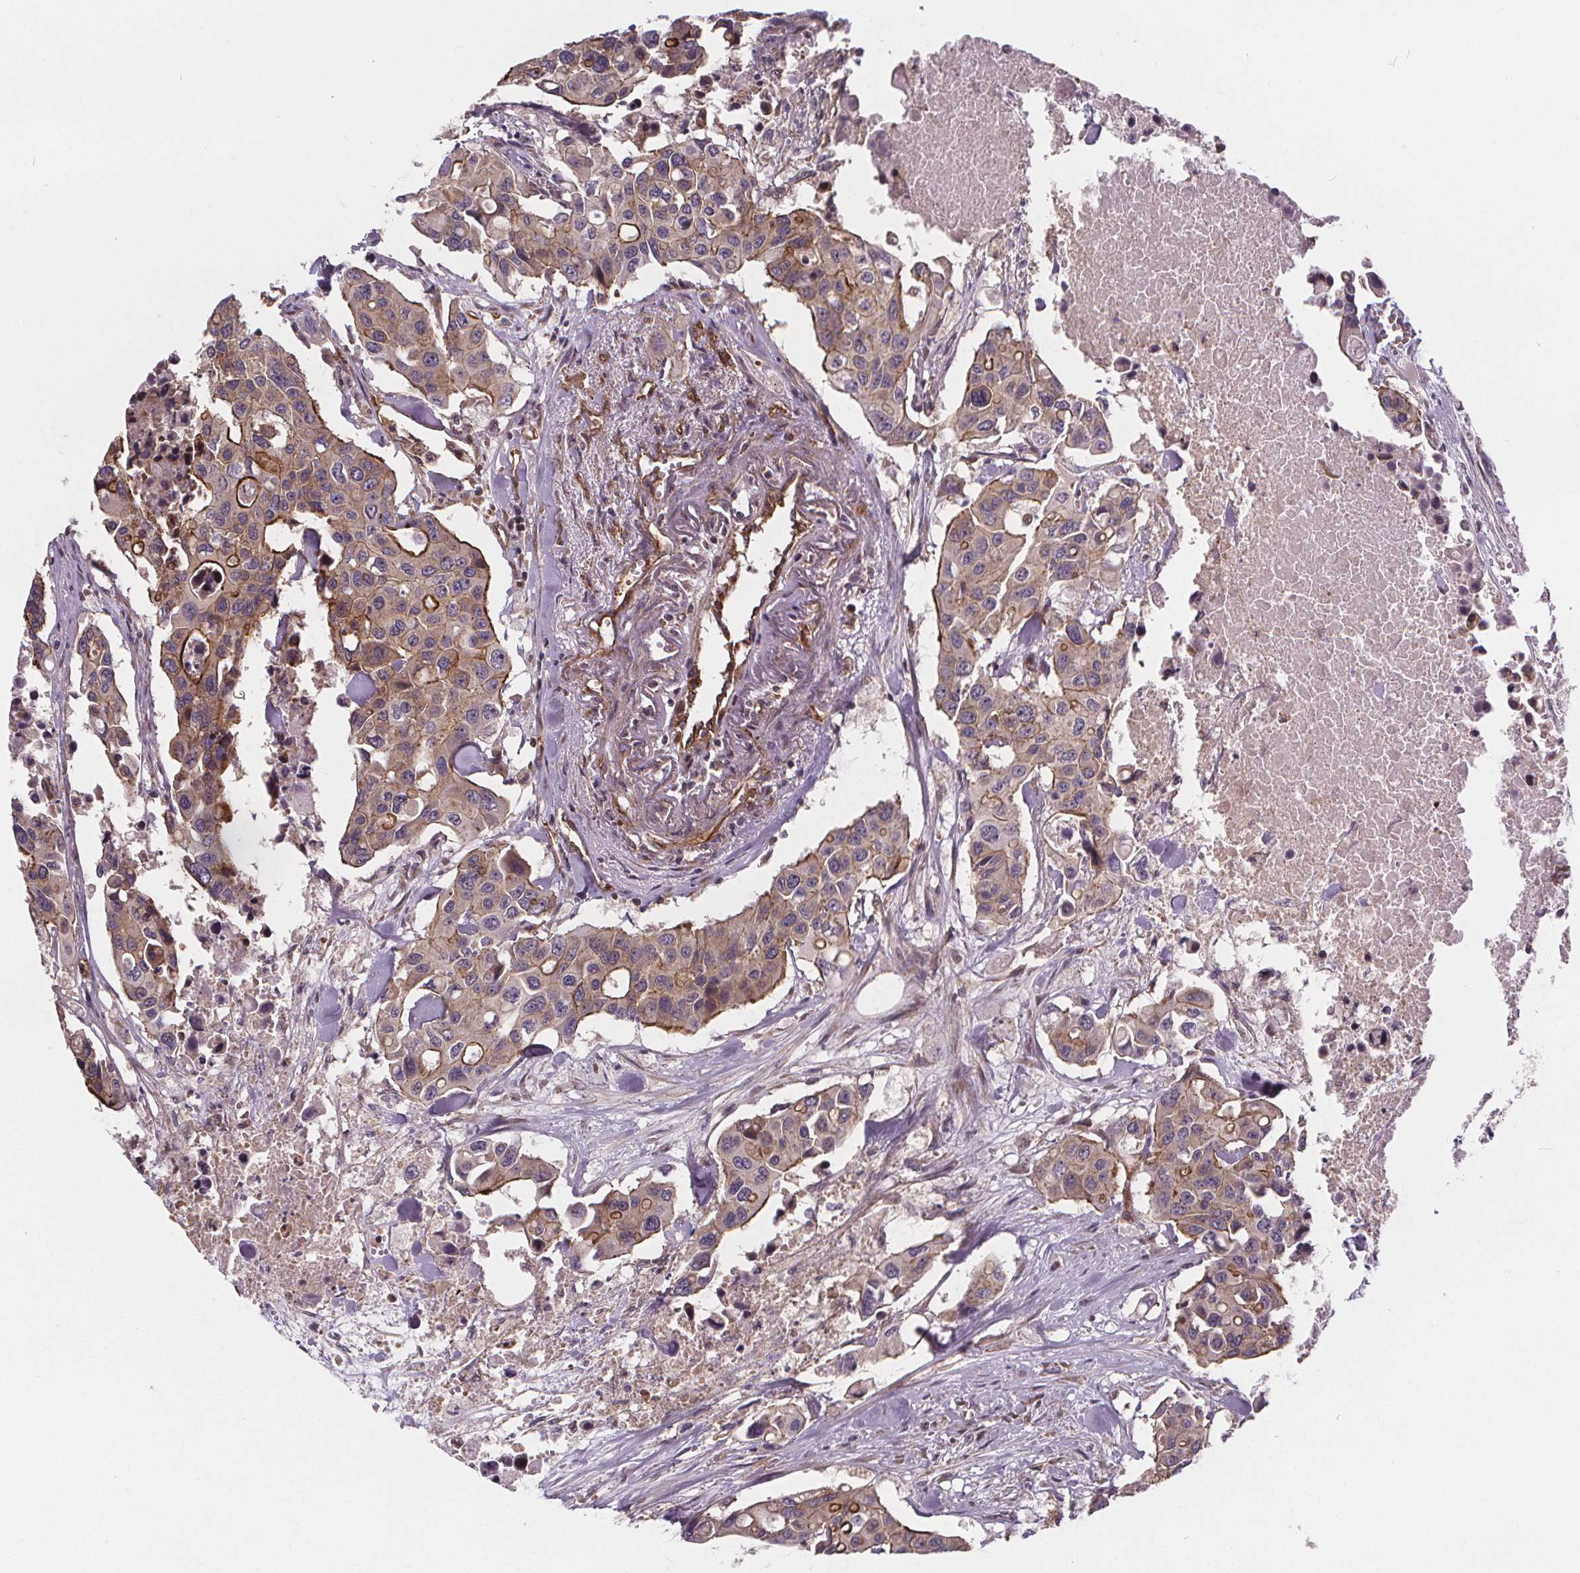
{"staining": {"intensity": "moderate", "quantity": ">75%", "location": "cytoplasmic/membranous"}, "tissue": "colorectal cancer", "cell_type": "Tumor cells", "image_type": "cancer", "snomed": [{"axis": "morphology", "description": "Adenocarcinoma, NOS"}, {"axis": "topography", "description": "Colon"}], "caption": "Colorectal adenocarcinoma stained with DAB immunohistochemistry demonstrates medium levels of moderate cytoplasmic/membranous staining in approximately >75% of tumor cells. Immunohistochemistry (ihc) stains the protein of interest in brown and the nuclei are stained blue.", "gene": "CLINT1", "patient": {"sex": "male", "age": 77}}